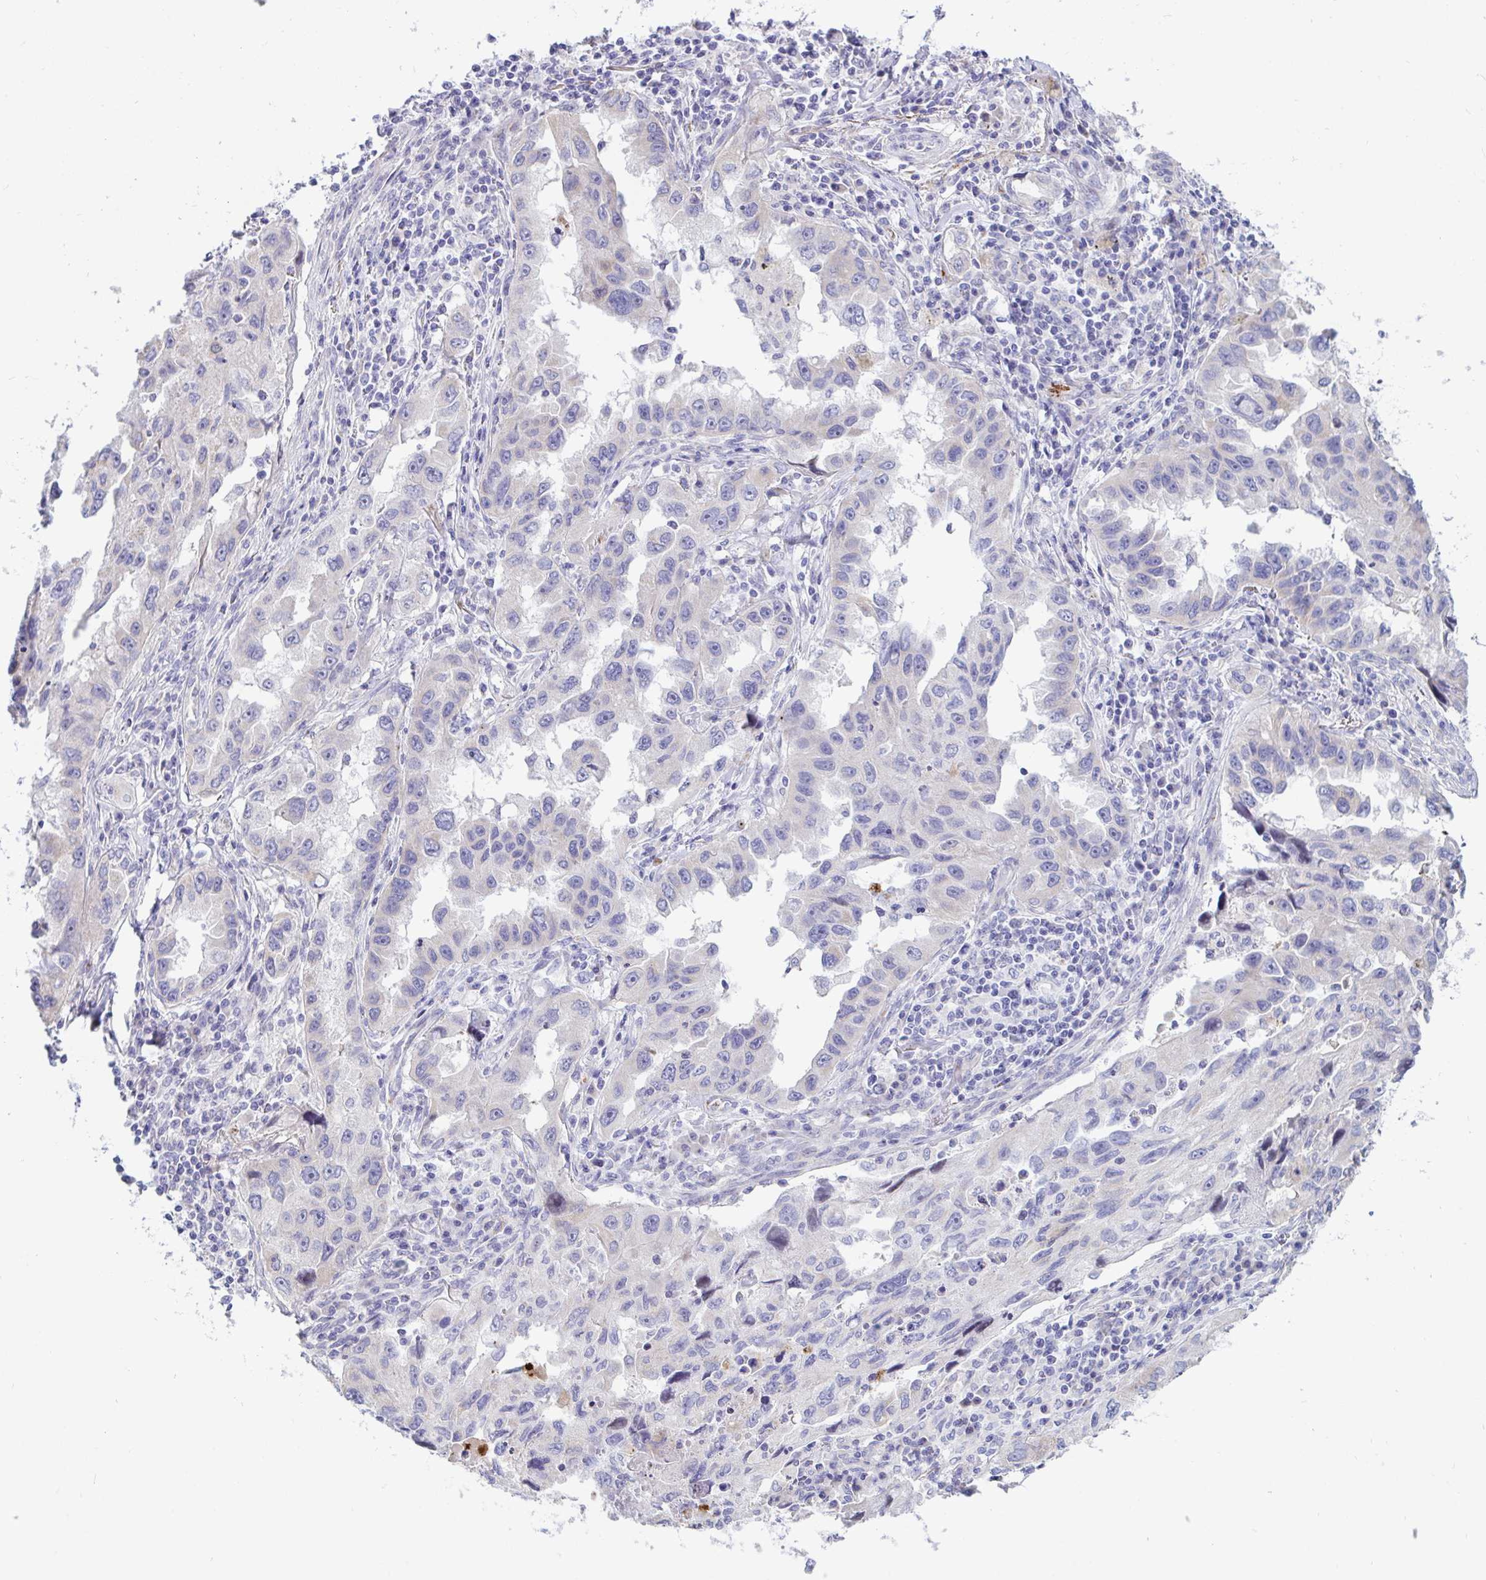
{"staining": {"intensity": "negative", "quantity": "none", "location": "none"}, "tissue": "lung cancer", "cell_type": "Tumor cells", "image_type": "cancer", "snomed": [{"axis": "morphology", "description": "Adenocarcinoma, NOS"}, {"axis": "topography", "description": "Lung"}], "caption": "This is a photomicrograph of immunohistochemistry (IHC) staining of lung cancer, which shows no expression in tumor cells.", "gene": "IL37", "patient": {"sex": "female", "age": 73}}